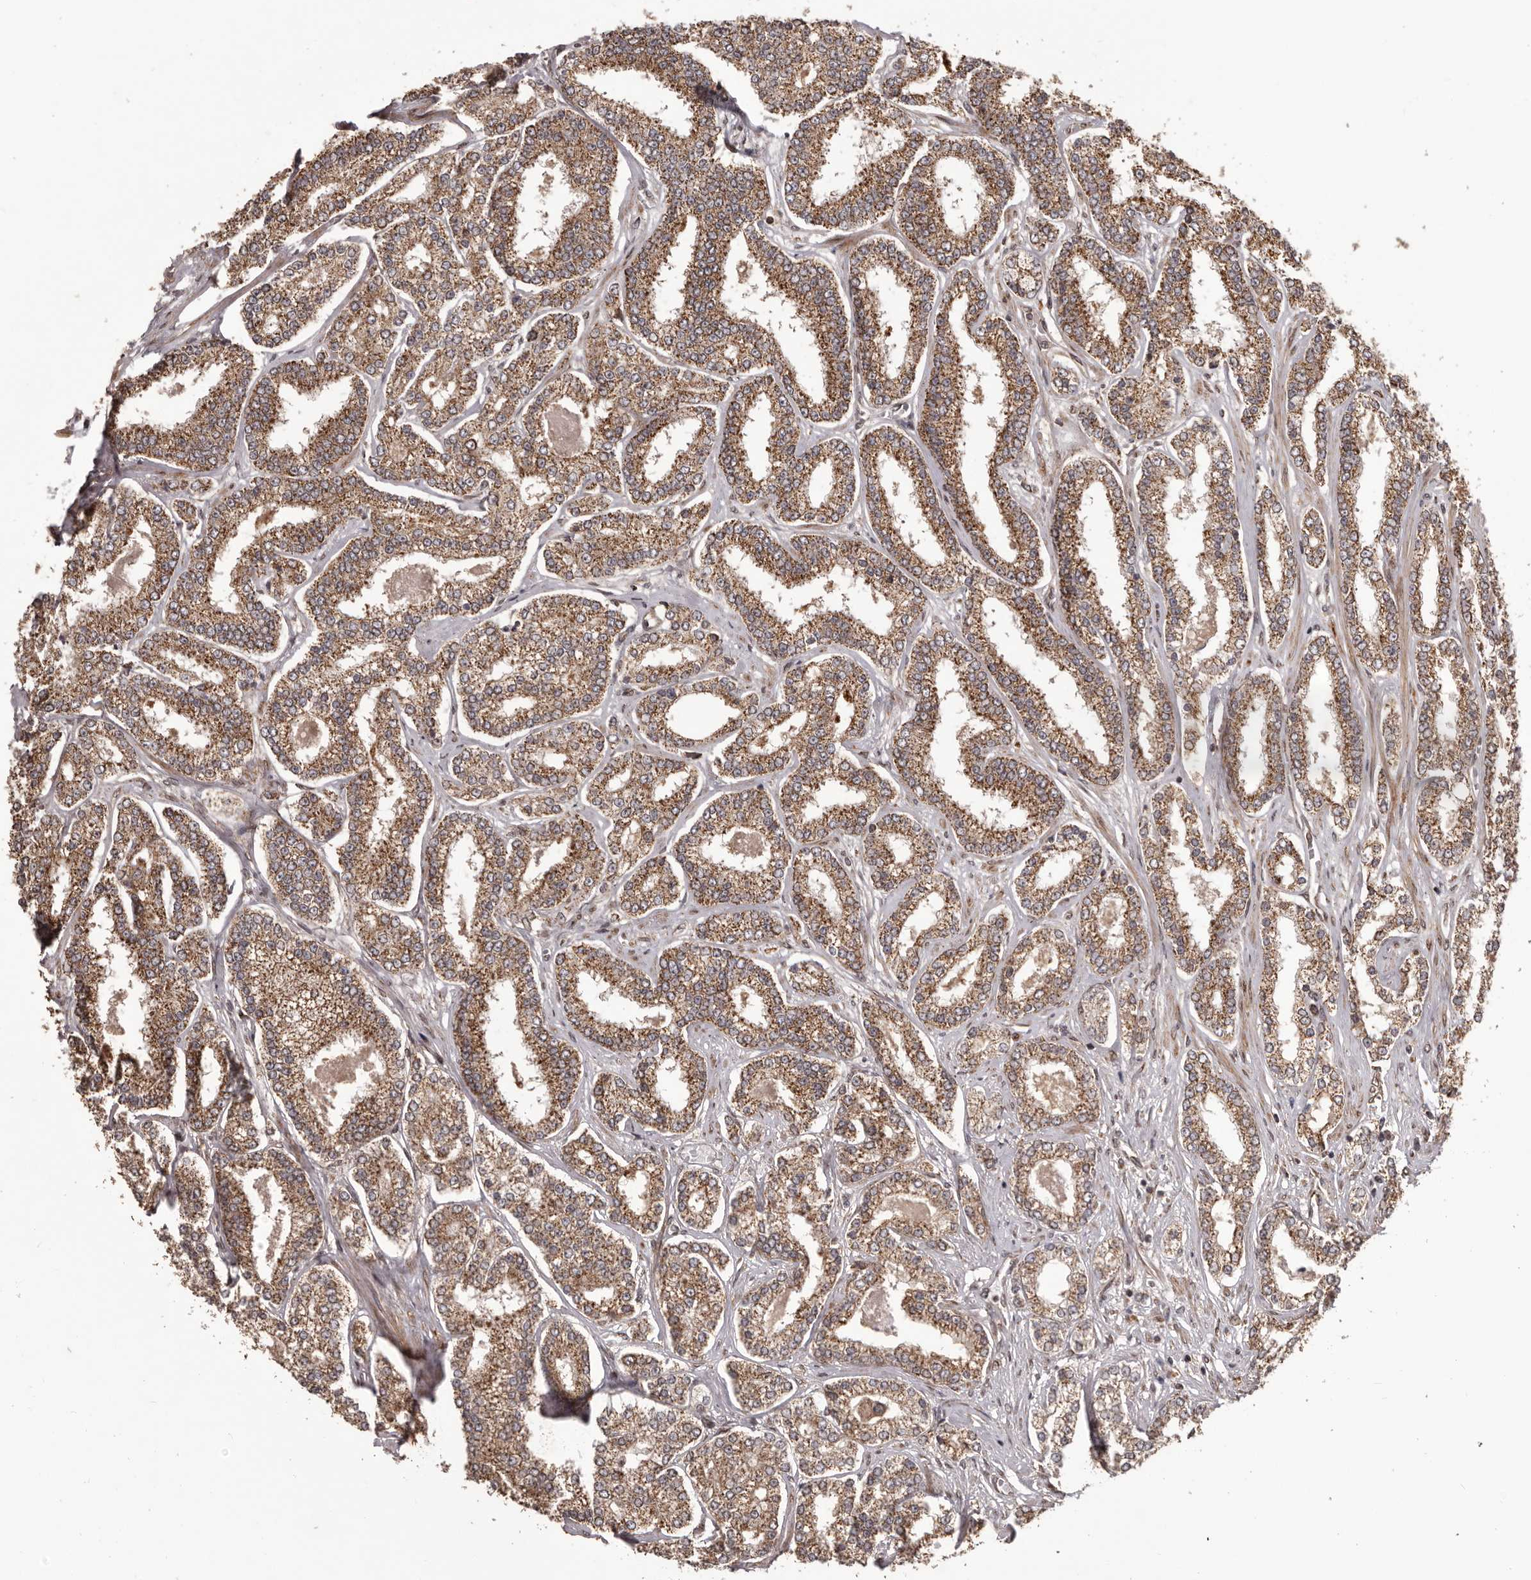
{"staining": {"intensity": "moderate", "quantity": ">75%", "location": "cytoplasmic/membranous"}, "tissue": "prostate cancer", "cell_type": "Tumor cells", "image_type": "cancer", "snomed": [{"axis": "morphology", "description": "Normal tissue, NOS"}, {"axis": "morphology", "description": "Adenocarcinoma, High grade"}, {"axis": "topography", "description": "Prostate"}], "caption": "Immunohistochemical staining of prostate adenocarcinoma (high-grade) demonstrates medium levels of moderate cytoplasmic/membranous protein expression in approximately >75% of tumor cells.", "gene": "CHRM2", "patient": {"sex": "male", "age": 83}}